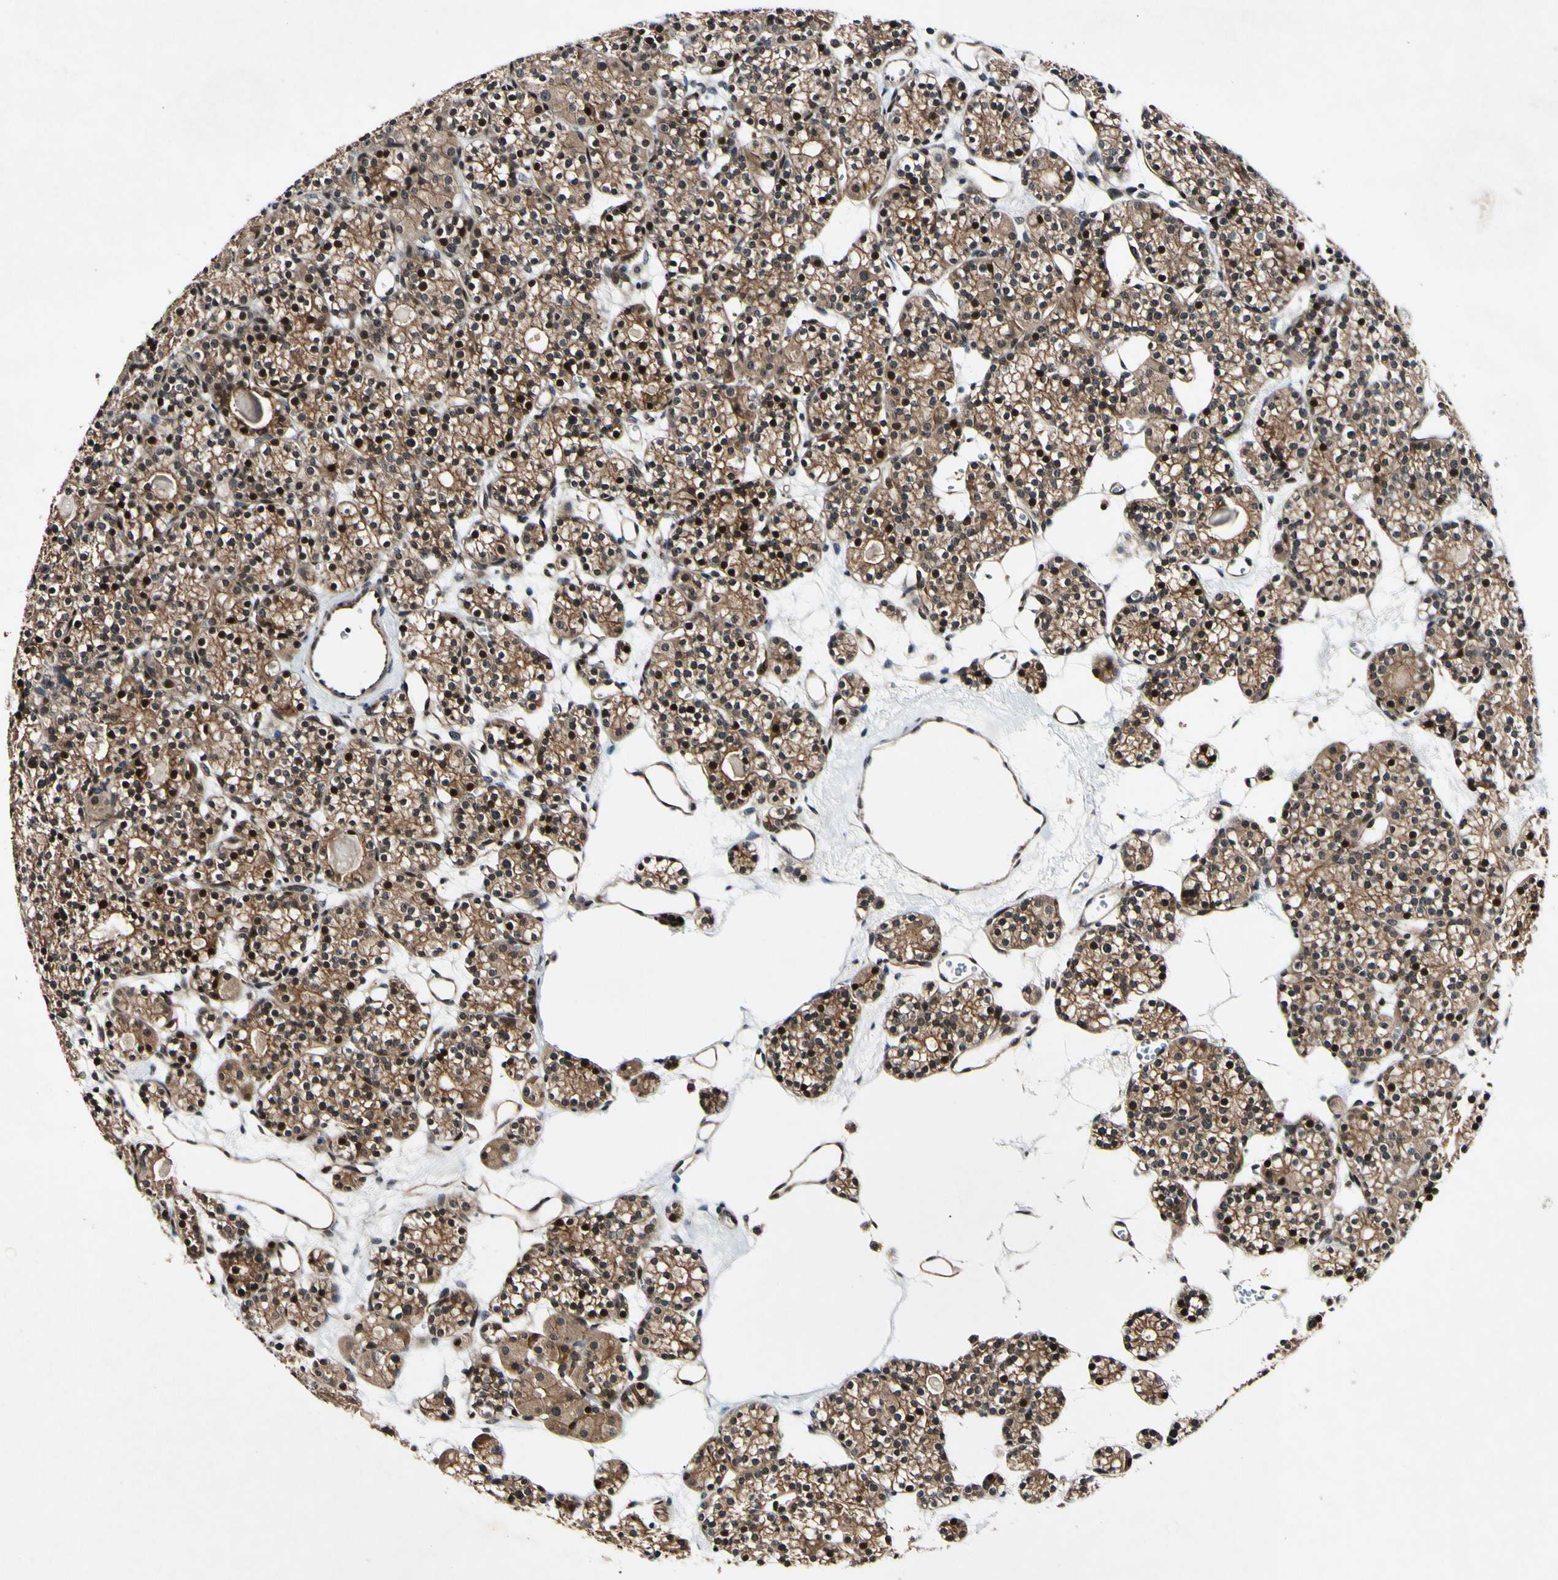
{"staining": {"intensity": "strong", "quantity": ">75%", "location": "cytoplasmic/membranous,nuclear"}, "tissue": "parathyroid gland", "cell_type": "Glandular cells", "image_type": "normal", "snomed": [{"axis": "morphology", "description": "Normal tissue, NOS"}, {"axis": "topography", "description": "Parathyroid gland"}], "caption": "Human parathyroid gland stained for a protein (brown) exhibits strong cytoplasmic/membranous,nuclear positive staining in about >75% of glandular cells.", "gene": "CSNK1E", "patient": {"sex": "female", "age": 64}}